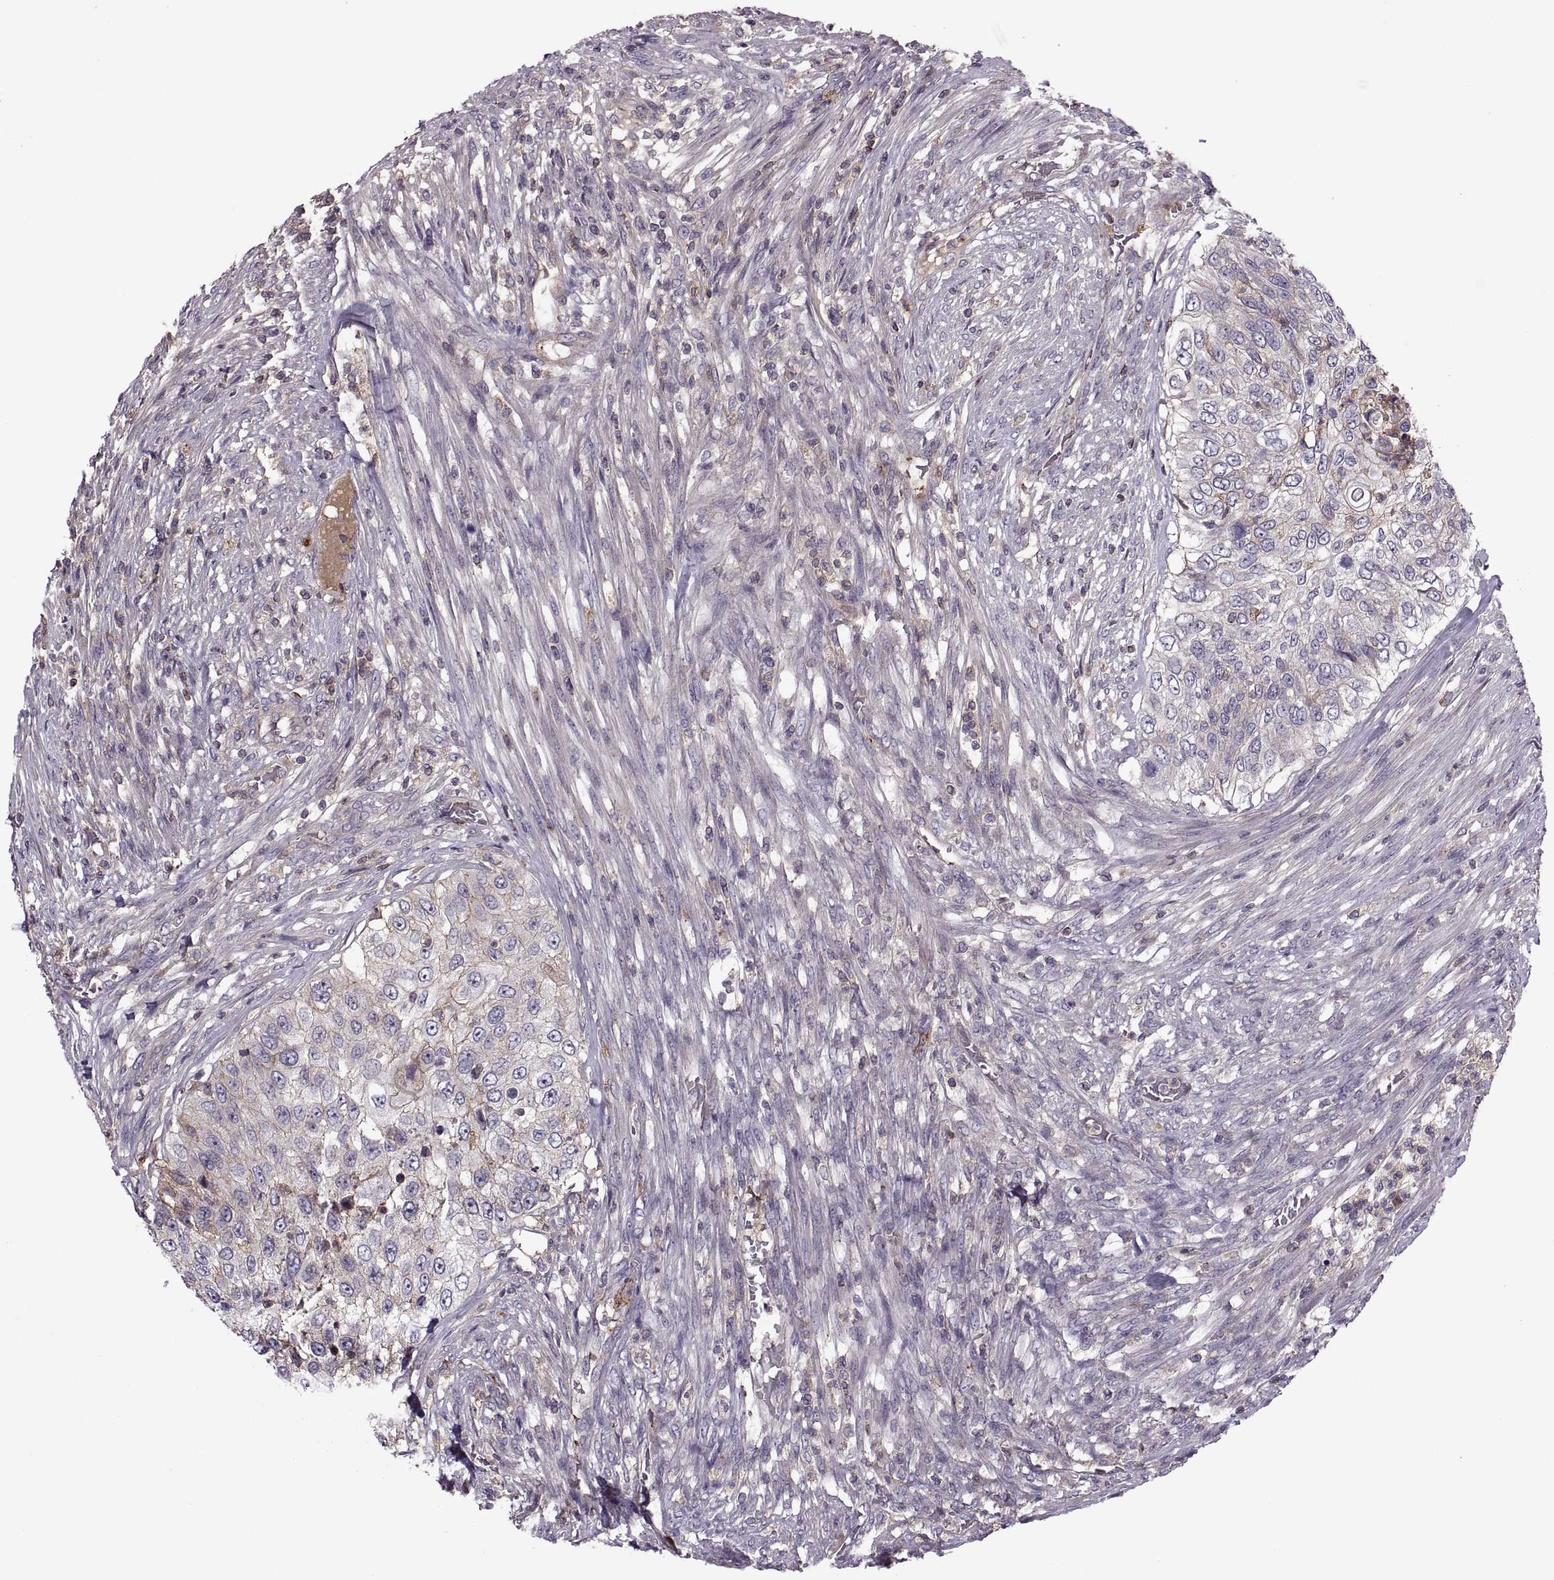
{"staining": {"intensity": "negative", "quantity": "none", "location": "none"}, "tissue": "urothelial cancer", "cell_type": "Tumor cells", "image_type": "cancer", "snomed": [{"axis": "morphology", "description": "Urothelial carcinoma, High grade"}, {"axis": "topography", "description": "Urinary bladder"}], "caption": "Protein analysis of urothelial carcinoma (high-grade) shows no significant positivity in tumor cells.", "gene": "SLC2A3", "patient": {"sex": "female", "age": 60}}